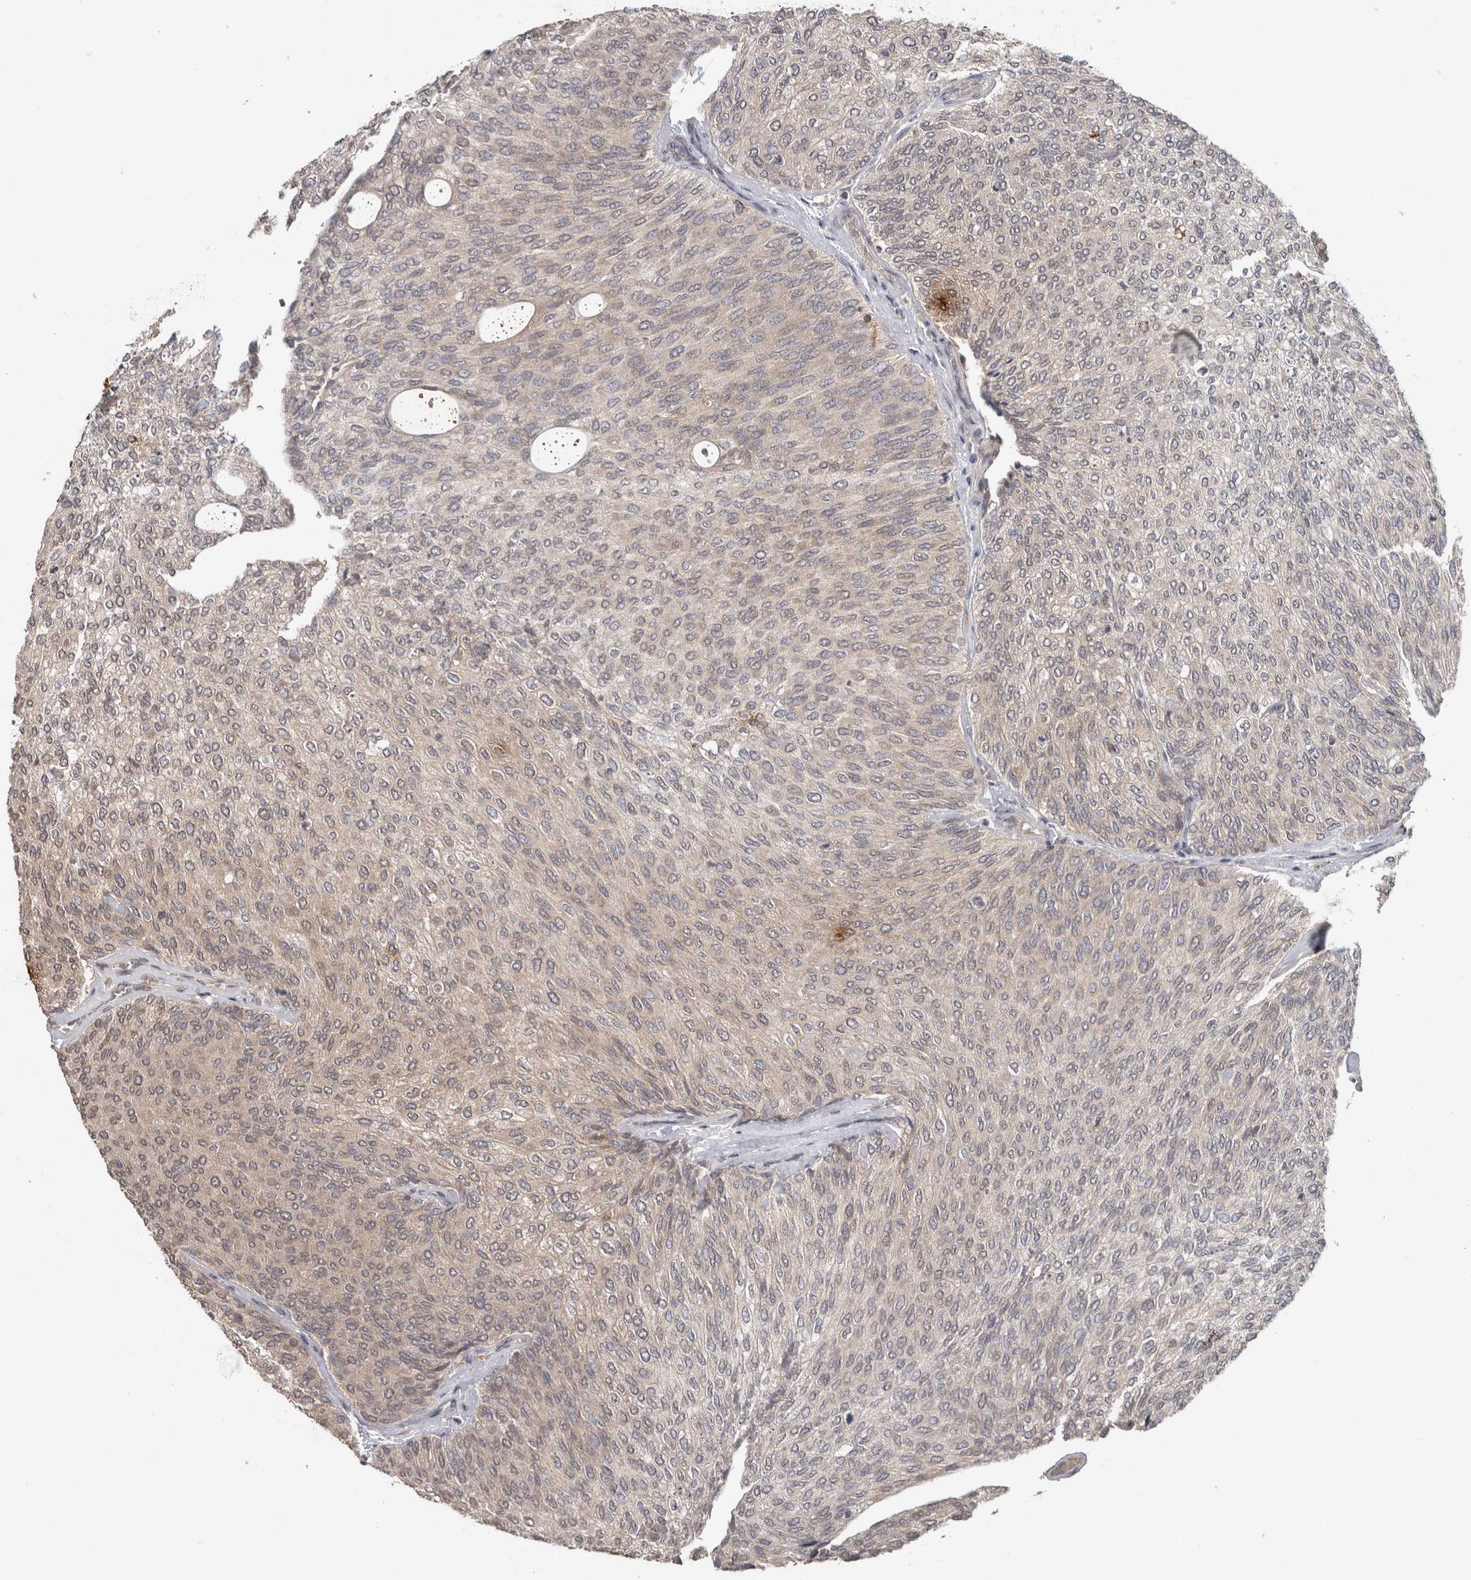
{"staining": {"intensity": "negative", "quantity": "none", "location": "none"}, "tissue": "urothelial cancer", "cell_type": "Tumor cells", "image_type": "cancer", "snomed": [{"axis": "morphology", "description": "Urothelial carcinoma, Low grade"}, {"axis": "topography", "description": "Urinary bladder"}], "caption": "Immunohistochemical staining of human urothelial cancer demonstrates no significant positivity in tumor cells.", "gene": "HMOX2", "patient": {"sex": "female", "age": 79}}